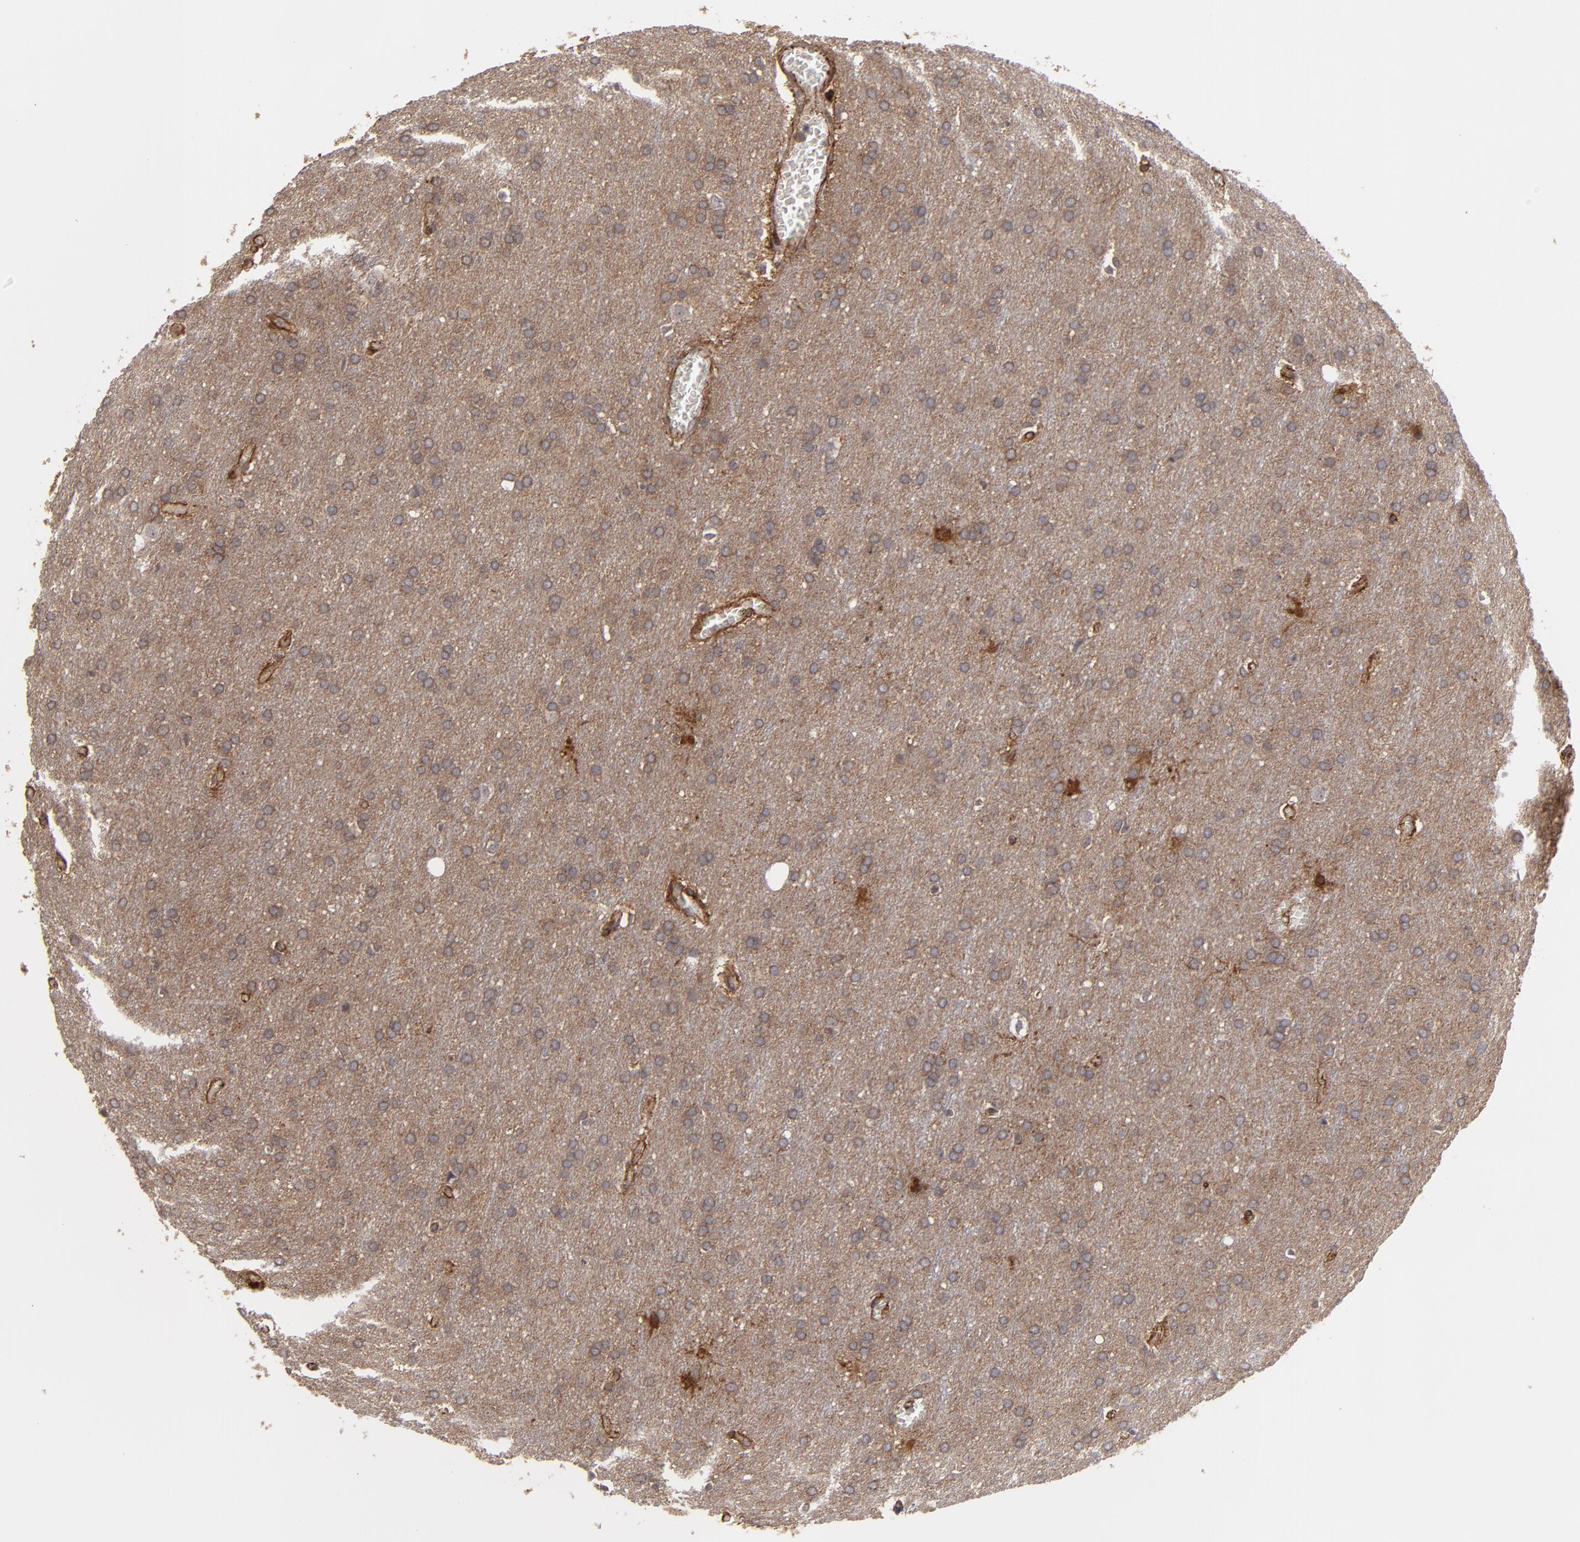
{"staining": {"intensity": "moderate", "quantity": ">75%", "location": "cytoplasmic/membranous"}, "tissue": "glioma", "cell_type": "Tumor cells", "image_type": "cancer", "snomed": [{"axis": "morphology", "description": "Glioma, malignant, Low grade"}, {"axis": "topography", "description": "Brain"}], "caption": "A brown stain shows moderate cytoplasmic/membranous positivity of a protein in human glioma tumor cells. (DAB (3,3'-diaminobenzidine) = brown stain, brightfield microscopy at high magnification).", "gene": "TJP1", "patient": {"sex": "female", "age": 32}}